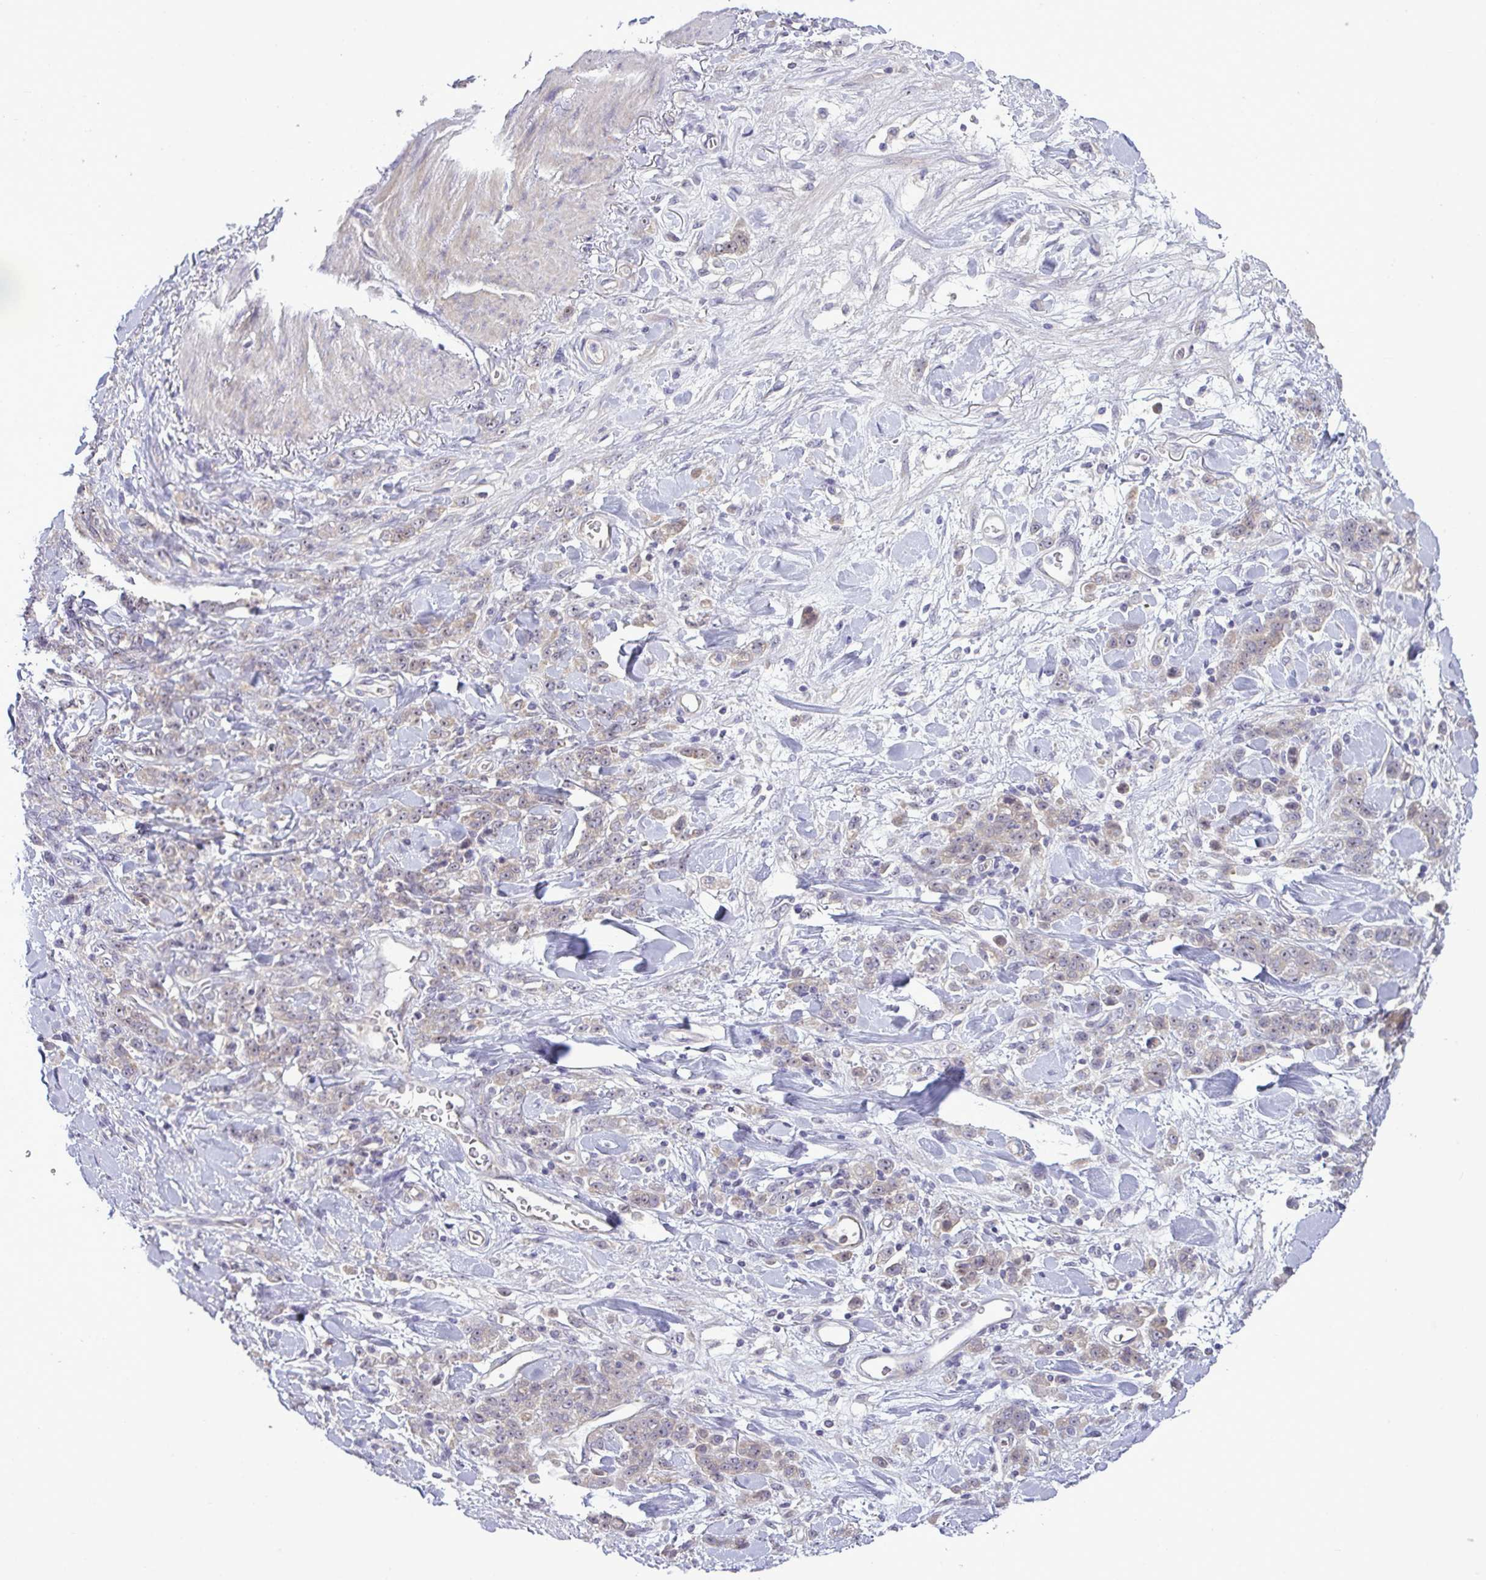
{"staining": {"intensity": "weak", "quantity": "<25%", "location": "cytoplasmic/membranous"}, "tissue": "stomach cancer", "cell_type": "Tumor cells", "image_type": "cancer", "snomed": [{"axis": "morphology", "description": "Normal tissue, NOS"}, {"axis": "morphology", "description": "Adenocarcinoma, NOS"}, {"axis": "topography", "description": "Stomach"}], "caption": "This is a image of IHC staining of stomach cancer, which shows no positivity in tumor cells.", "gene": "NT5C1A", "patient": {"sex": "male", "age": 82}}